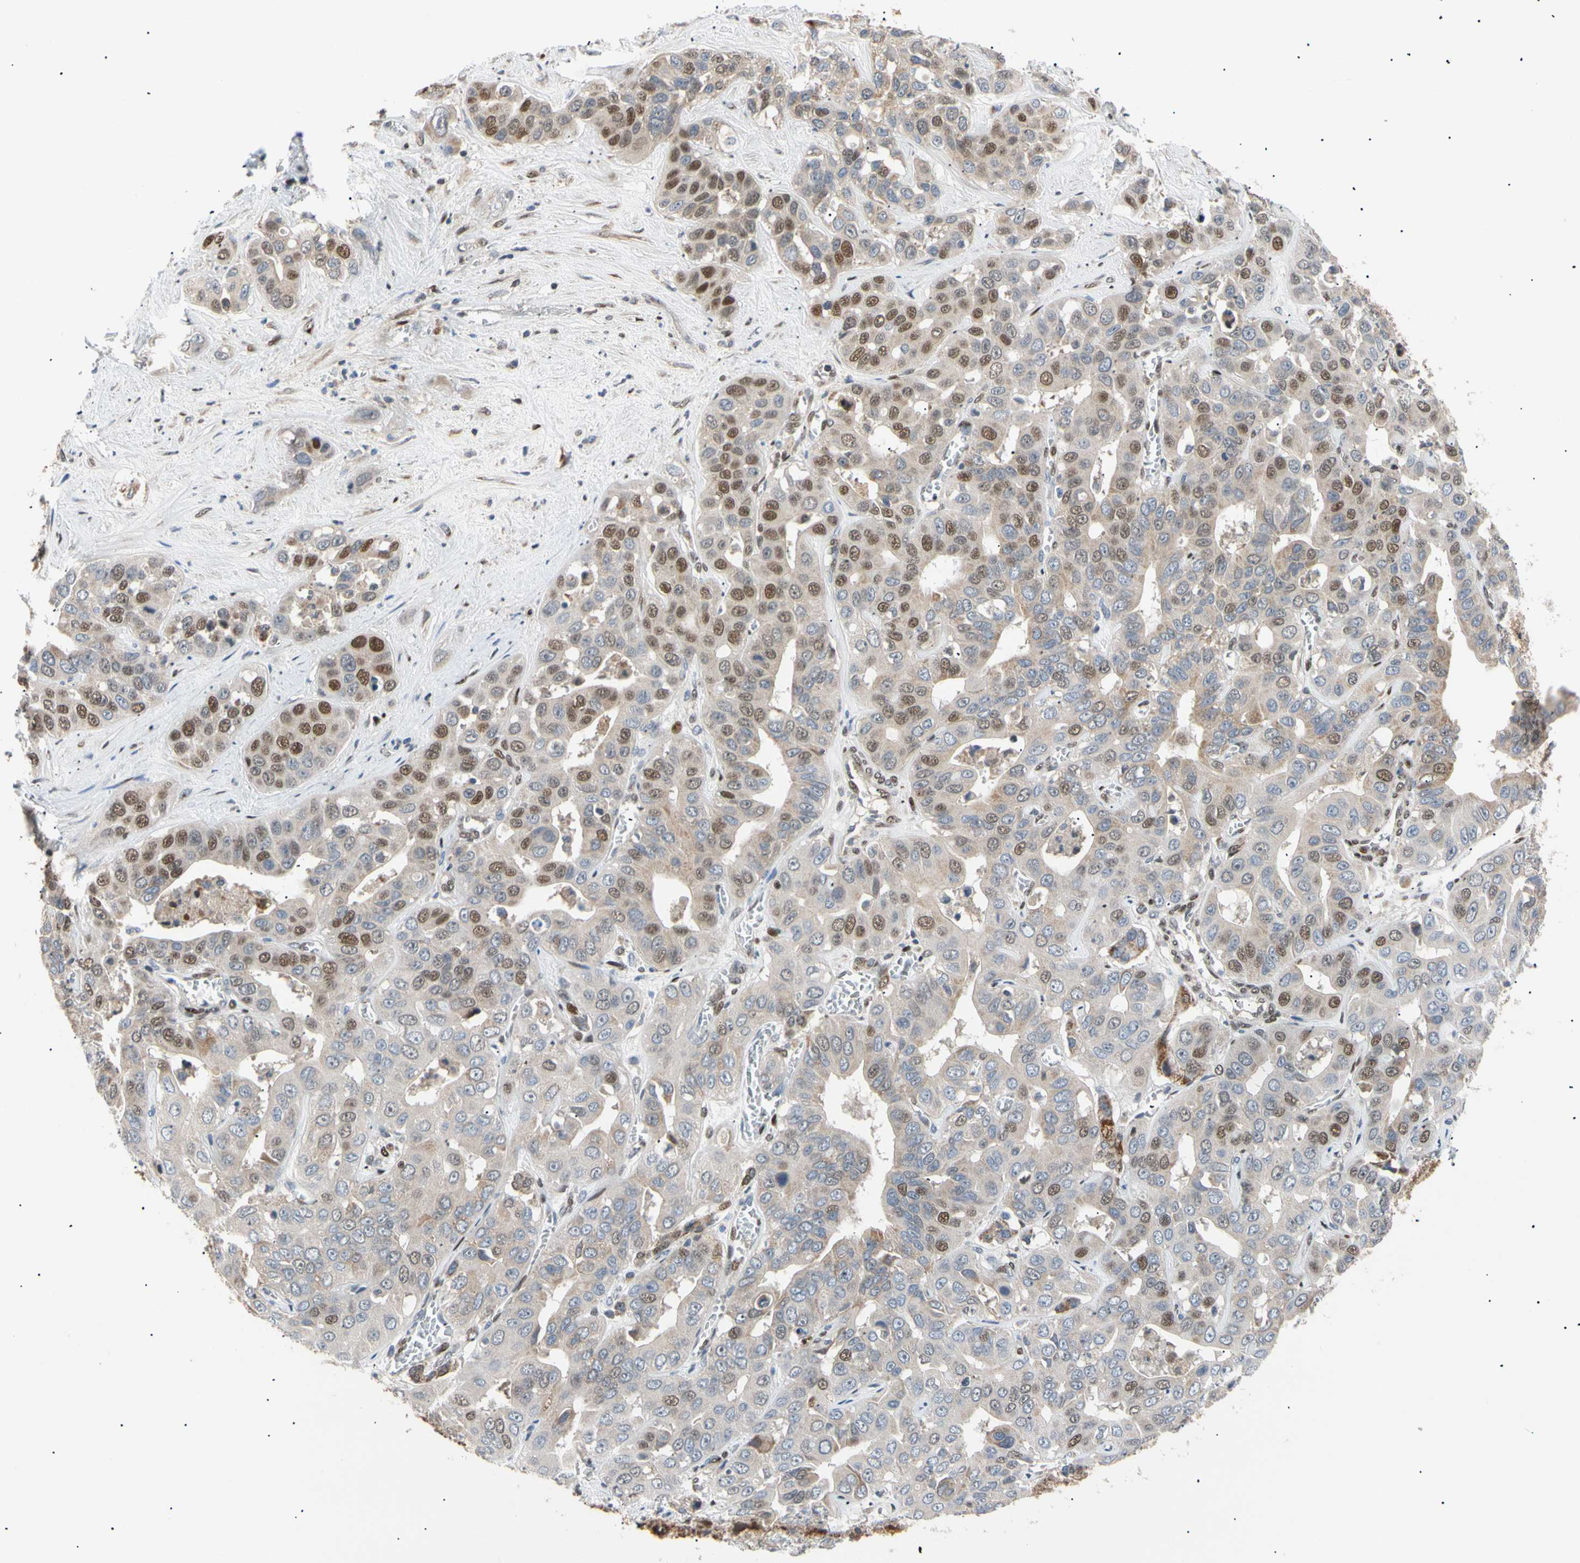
{"staining": {"intensity": "moderate", "quantity": "25%-75%", "location": "cytoplasmic/membranous,nuclear"}, "tissue": "liver cancer", "cell_type": "Tumor cells", "image_type": "cancer", "snomed": [{"axis": "morphology", "description": "Cholangiocarcinoma"}, {"axis": "topography", "description": "Liver"}], "caption": "Immunohistochemical staining of human cholangiocarcinoma (liver) reveals medium levels of moderate cytoplasmic/membranous and nuclear staining in approximately 25%-75% of tumor cells.", "gene": "E2F1", "patient": {"sex": "female", "age": 52}}